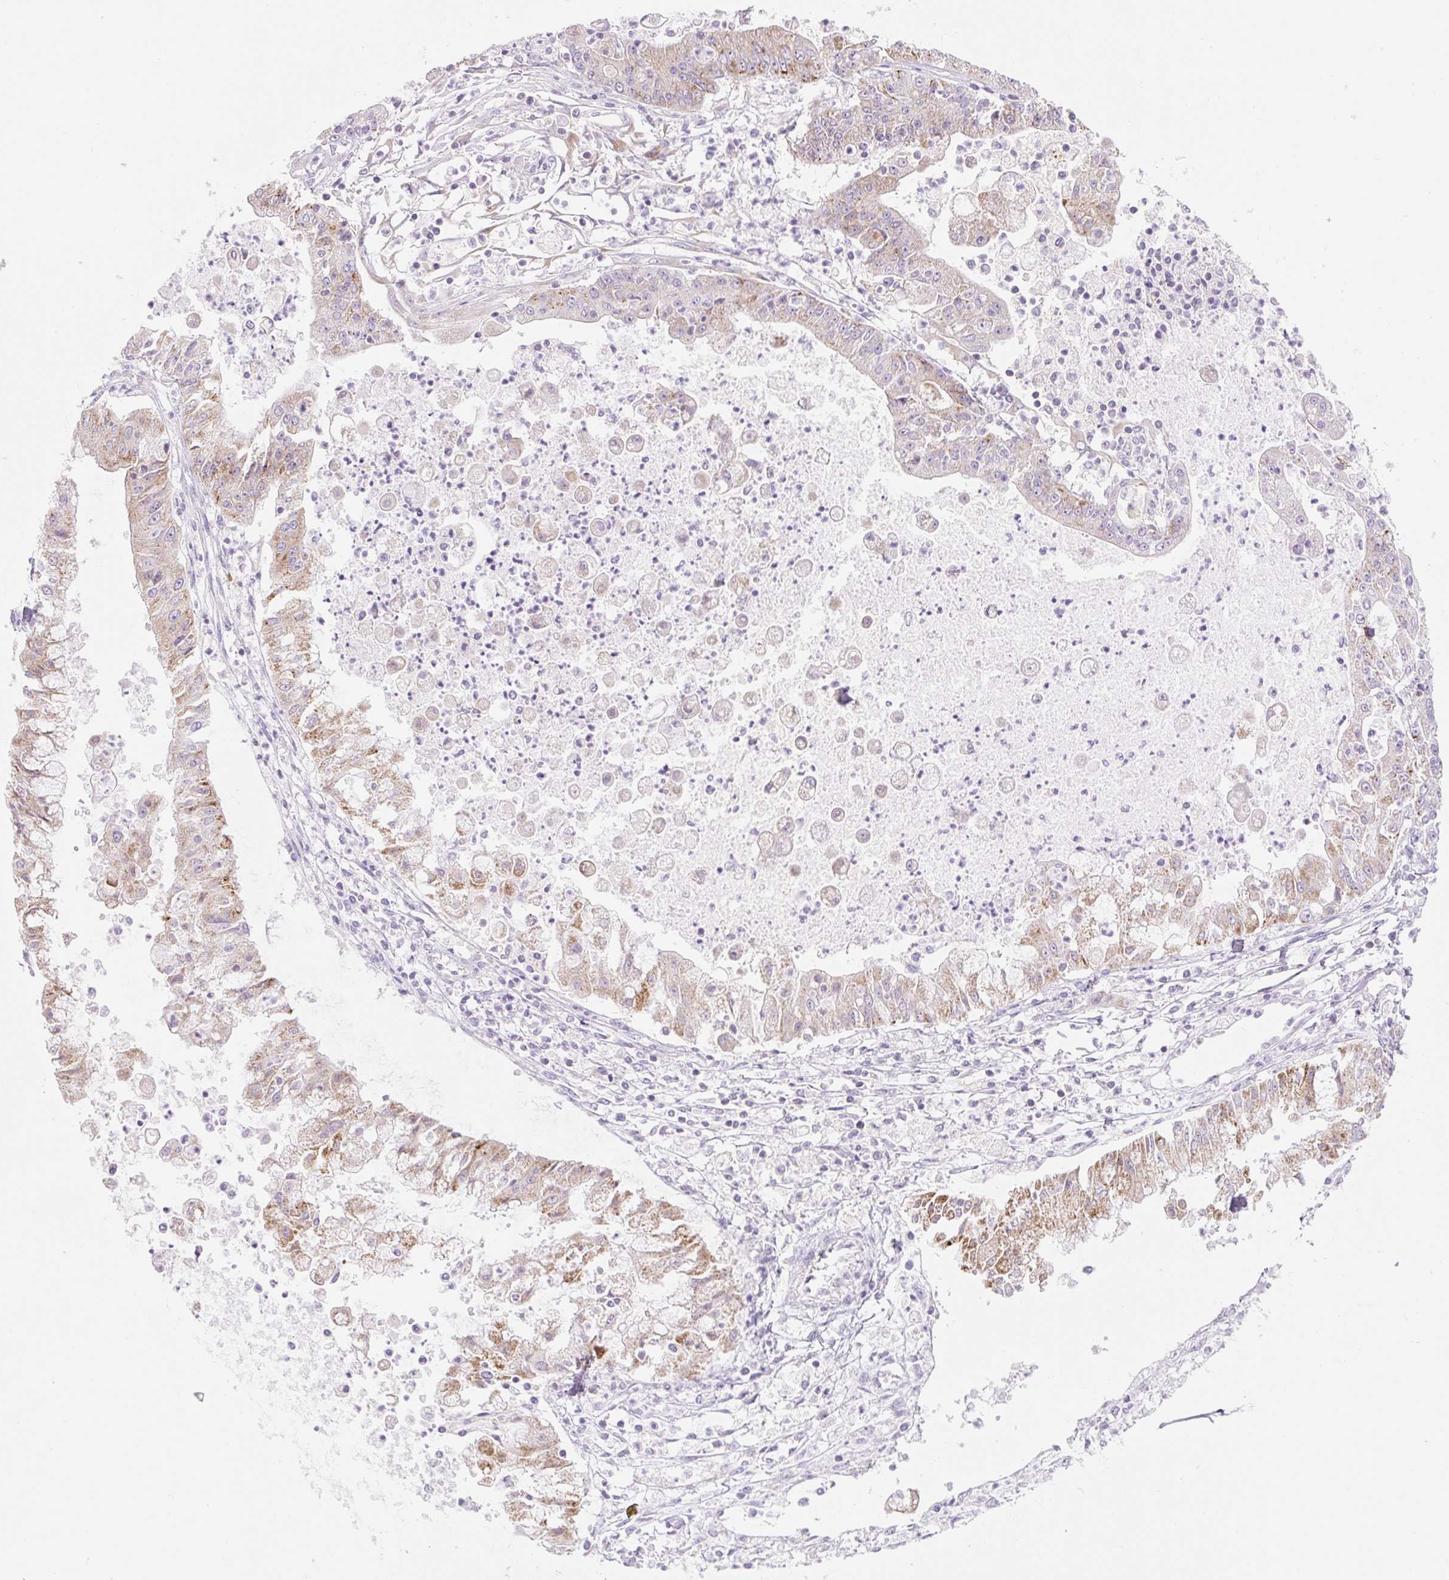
{"staining": {"intensity": "moderate", "quantity": ">75%", "location": "cytoplasmic/membranous"}, "tissue": "ovarian cancer", "cell_type": "Tumor cells", "image_type": "cancer", "snomed": [{"axis": "morphology", "description": "Cystadenocarcinoma, mucinous, NOS"}, {"axis": "topography", "description": "Ovary"}], "caption": "Immunohistochemical staining of human ovarian cancer (mucinous cystadenocarcinoma) exhibits medium levels of moderate cytoplasmic/membranous expression in about >75% of tumor cells.", "gene": "FOCAD", "patient": {"sex": "female", "age": 70}}